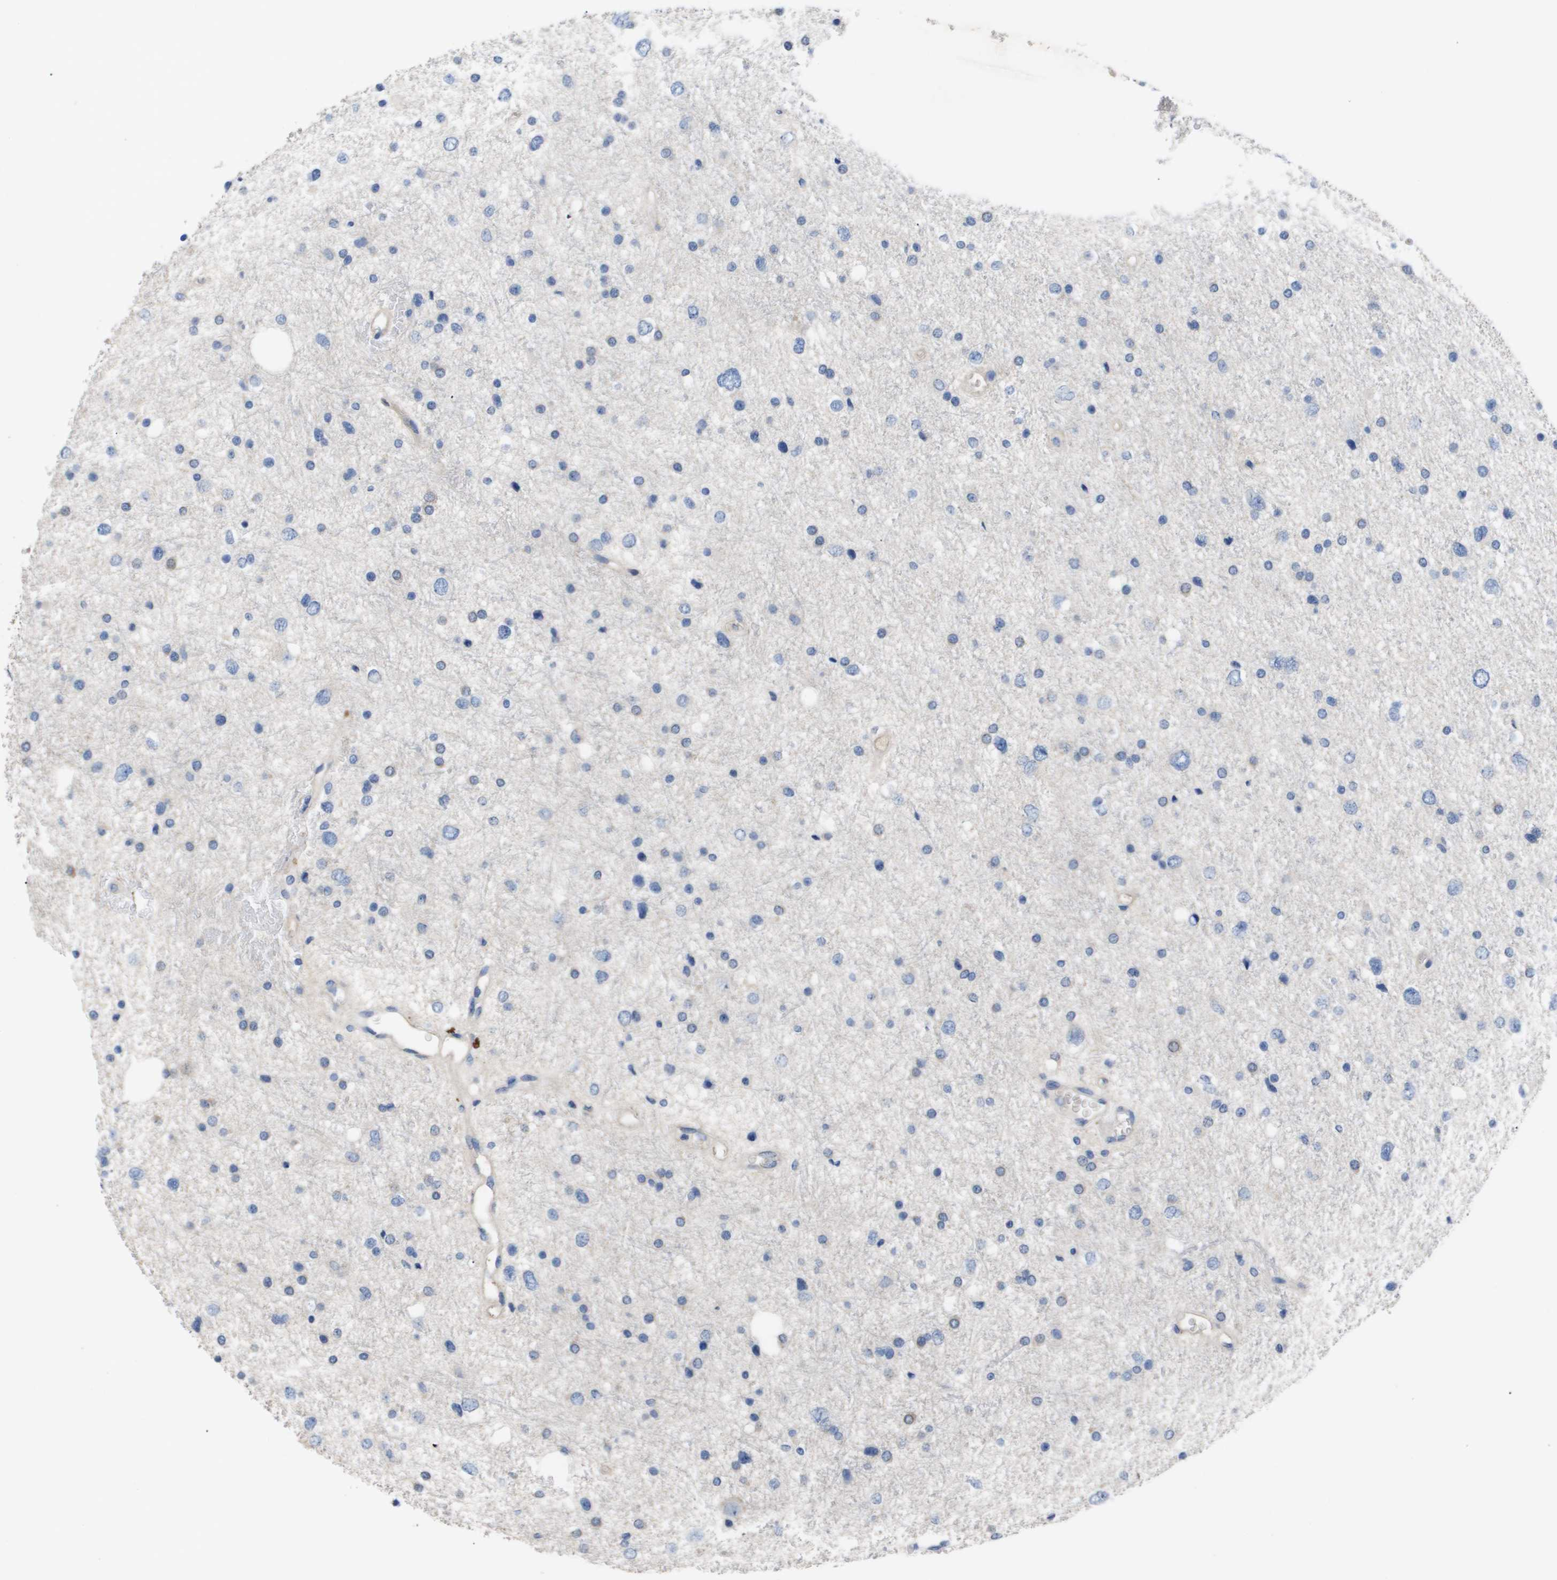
{"staining": {"intensity": "negative", "quantity": "none", "location": "none"}, "tissue": "glioma", "cell_type": "Tumor cells", "image_type": "cancer", "snomed": [{"axis": "morphology", "description": "Glioma, malignant, Low grade"}, {"axis": "topography", "description": "Brain"}], "caption": "Immunohistochemistry photomicrograph of neoplastic tissue: low-grade glioma (malignant) stained with DAB (3,3'-diaminobenzidine) displays no significant protein expression in tumor cells.", "gene": "SERPINA6", "patient": {"sex": "female", "age": 37}}